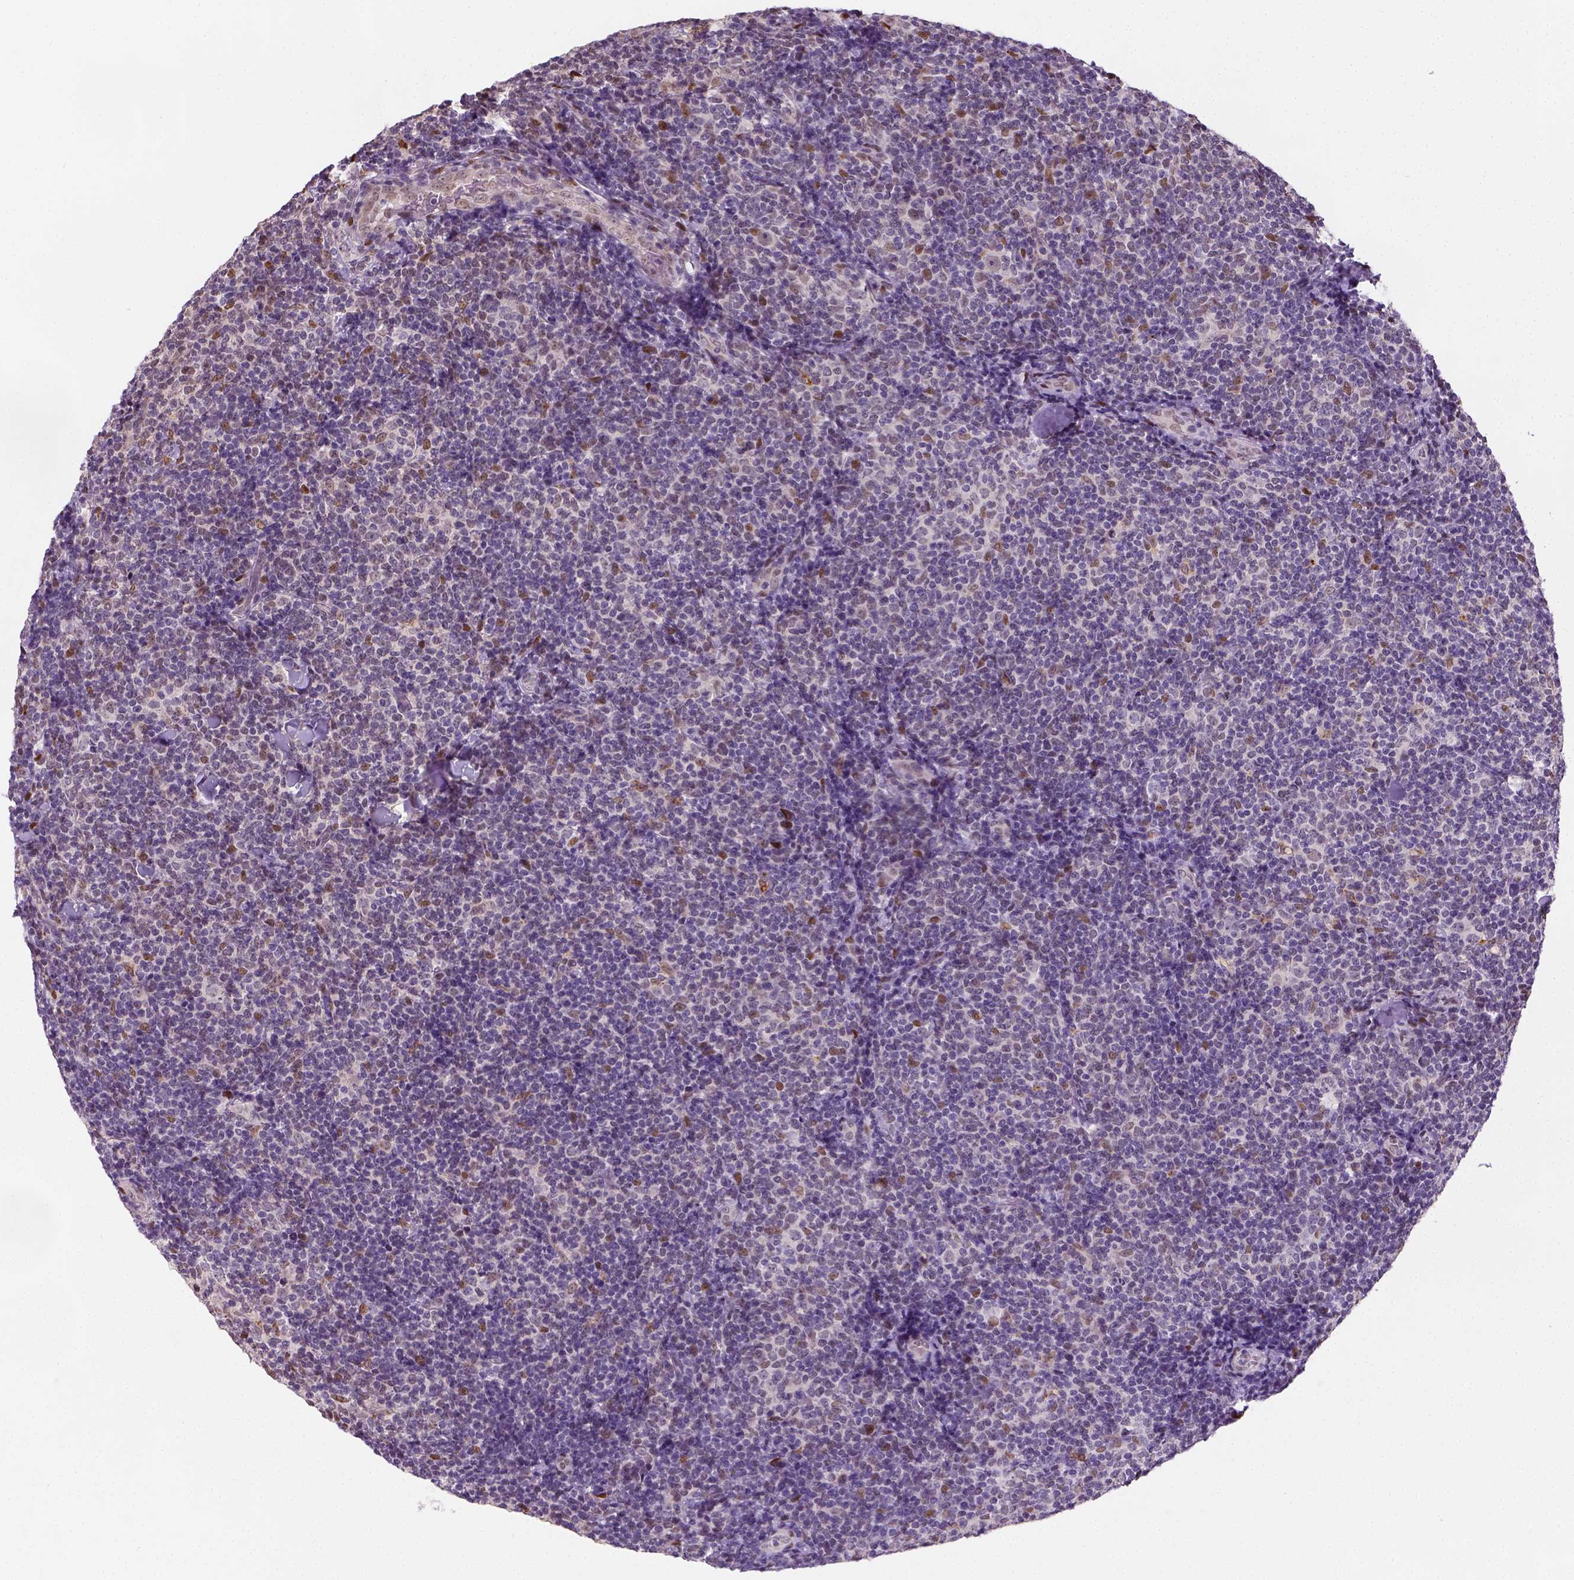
{"staining": {"intensity": "weak", "quantity": "25%-75%", "location": "nuclear"}, "tissue": "lymphoma", "cell_type": "Tumor cells", "image_type": "cancer", "snomed": [{"axis": "morphology", "description": "Malignant lymphoma, non-Hodgkin's type, Low grade"}, {"axis": "topography", "description": "Lymph node"}], "caption": "Lymphoma stained with DAB (3,3'-diaminobenzidine) IHC reveals low levels of weak nuclear expression in about 25%-75% of tumor cells. (DAB = brown stain, brightfield microscopy at high magnification).", "gene": "C1orf112", "patient": {"sex": "female", "age": 56}}